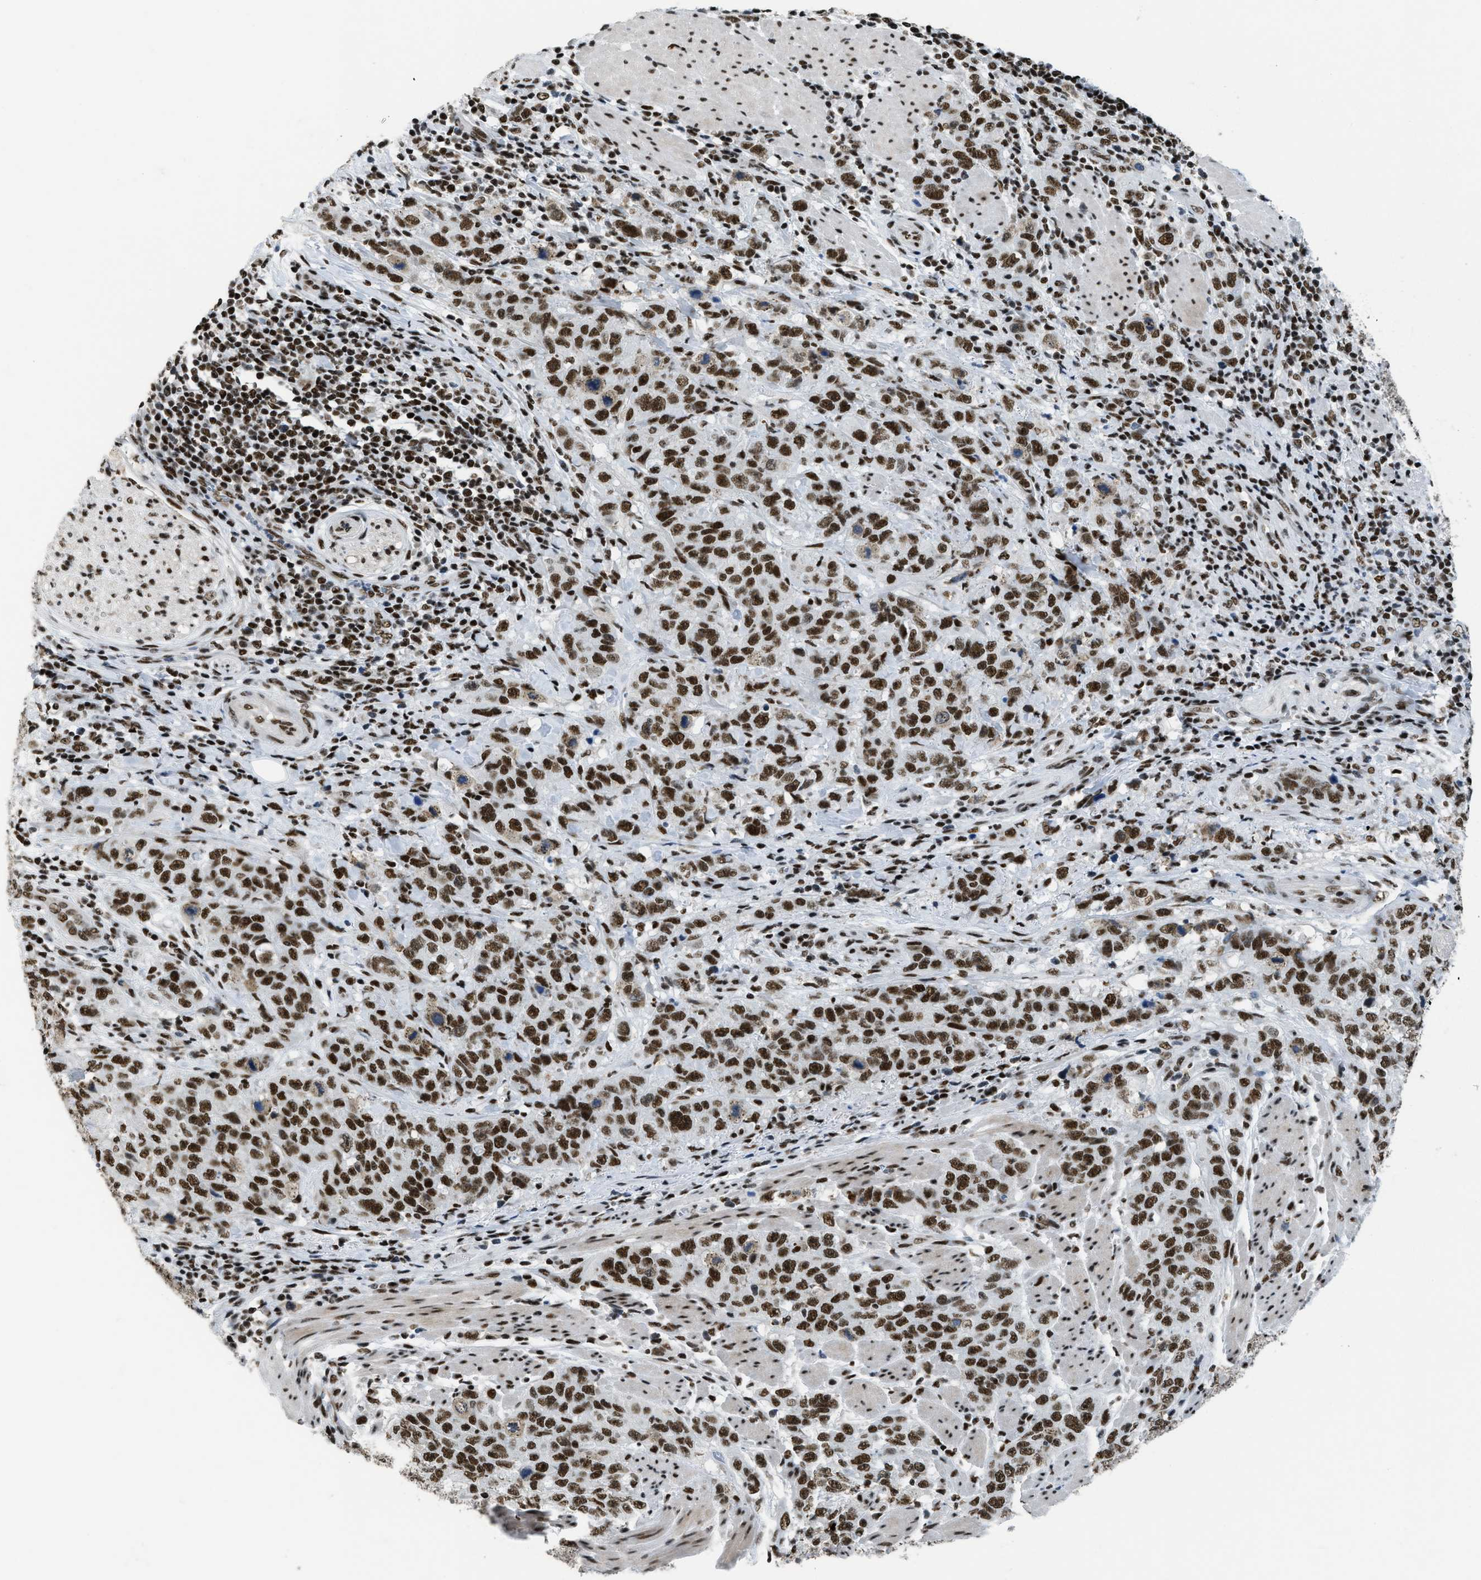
{"staining": {"intensity": "strong", "quantity": ">75%", "location": "nuclear"}, "tissue": "stomach cancer", "cell_type": "Tumor cells", "image_type": "cancer", "snomed": [{"axis": "morphology", "description": "Adenocarcinoma, NOS"}, {"axis": "topography", "description": "Stomach"}], "caption": "This photomicrograph demonstrates immunohistochemistry (IHC) staining of human adenocarcinoma (stomach), with high strong nuclear positivity in approximately >75% of tumor cells.", "gene": "SCAF4", "patient": {"sex": "male", "age": 48}}